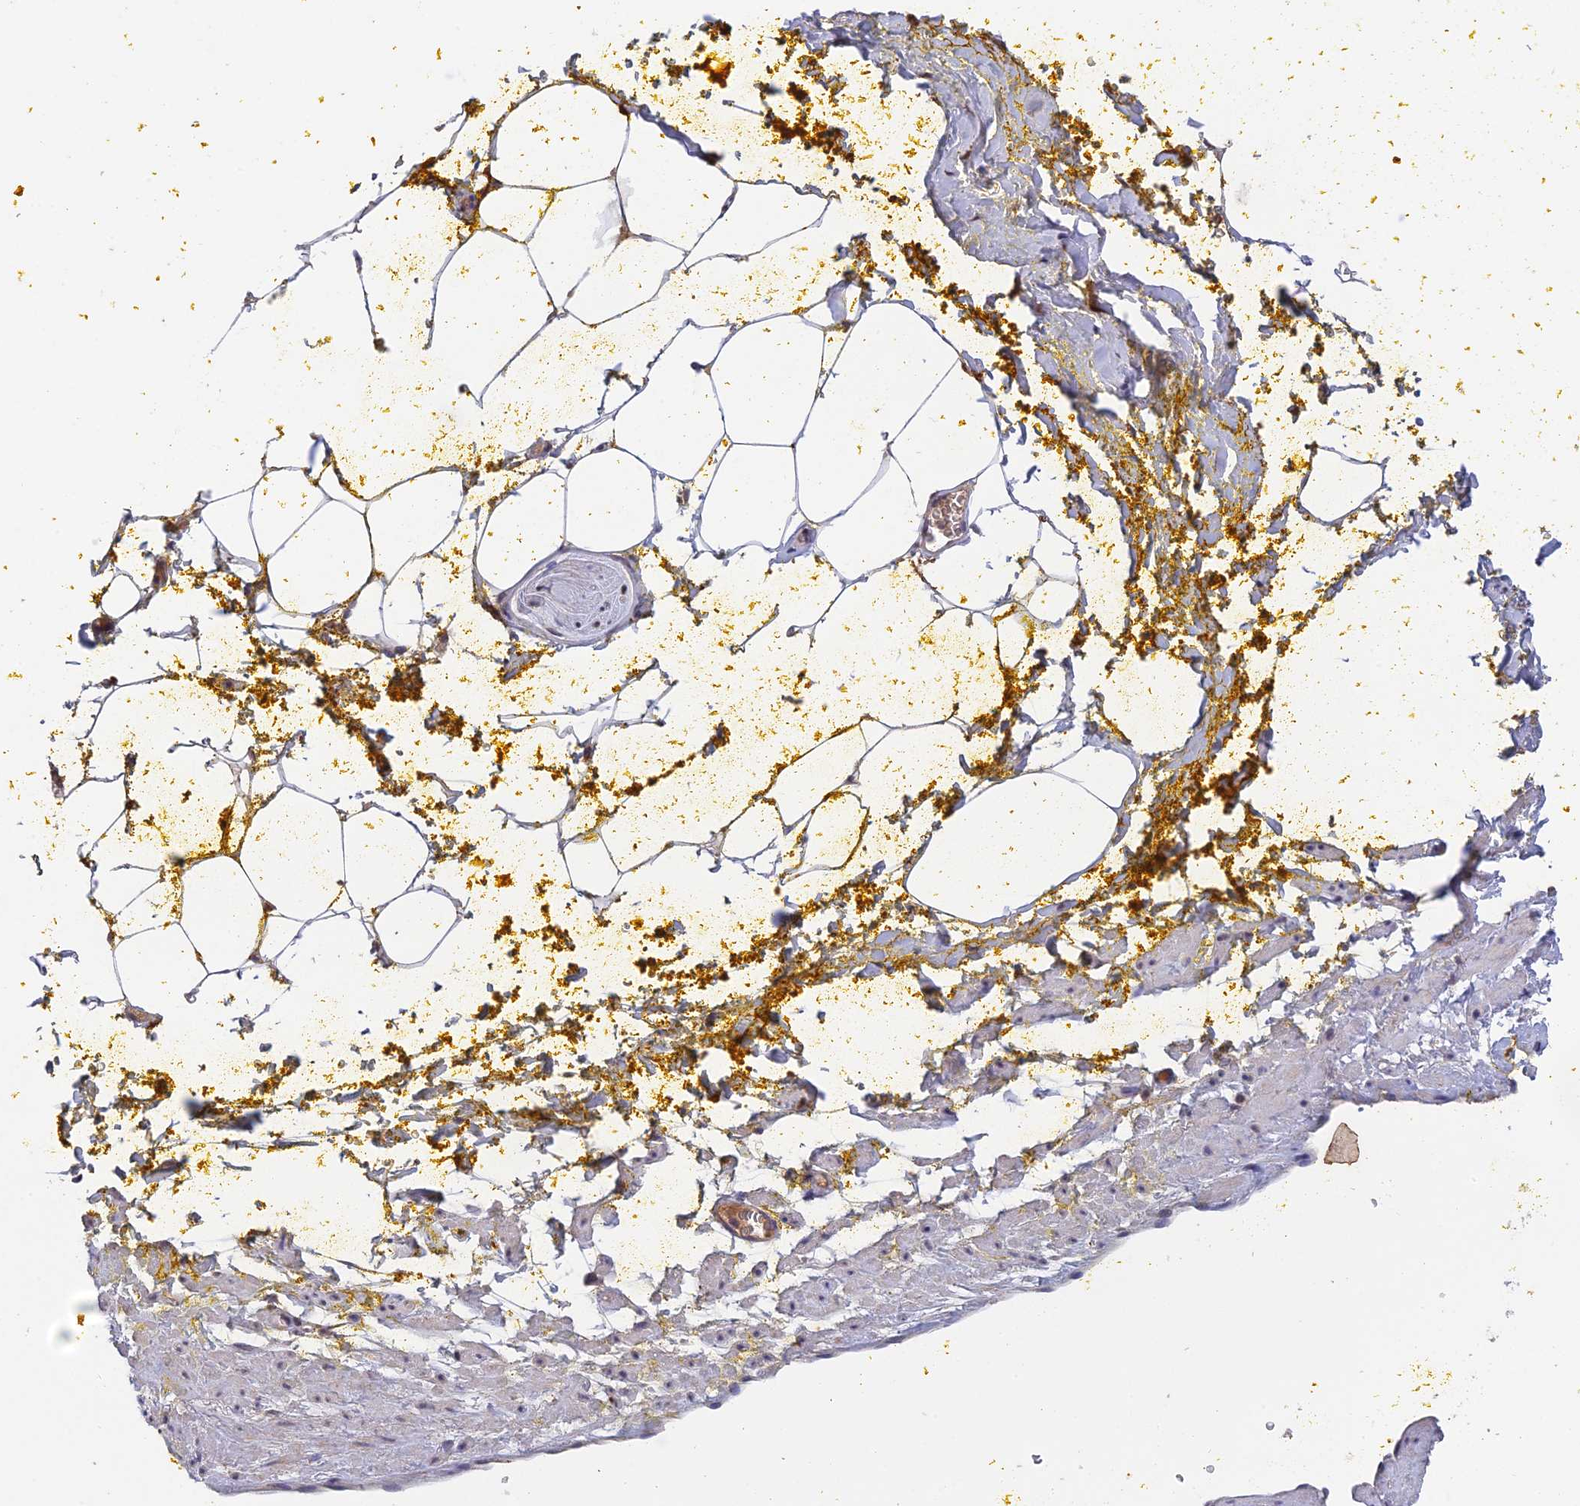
{"staining": {"intensity": "negative", "quantity": "none", "location": "none"}, "tissue": "adipose tissue", "cell_type": "Adipocytes", "image_type": "normal", "snomed": [{"axis": "morphology", "description": "Normal tissue, NOS"}, {"axis": "morphology", "description": "Adenocarcinoma, Low grade"}, {"axis": "topography", "description": "Prostate"}, {"axis": "topography", "description": "Peripheral nerve tissue"}], "caption": "Immunohistochemical staining of benign adipose tissue displays no significant positivity in adipocytes. (Stains: DAB (3,3'-diaminobenzidine) immunohistochemistry (IHC) with hematoxylin counter stain, Microscopy: brightfield microscopy at high magnification).", "gene": "SLC39A13", "patient": {"sex": "male", "age": 63}}